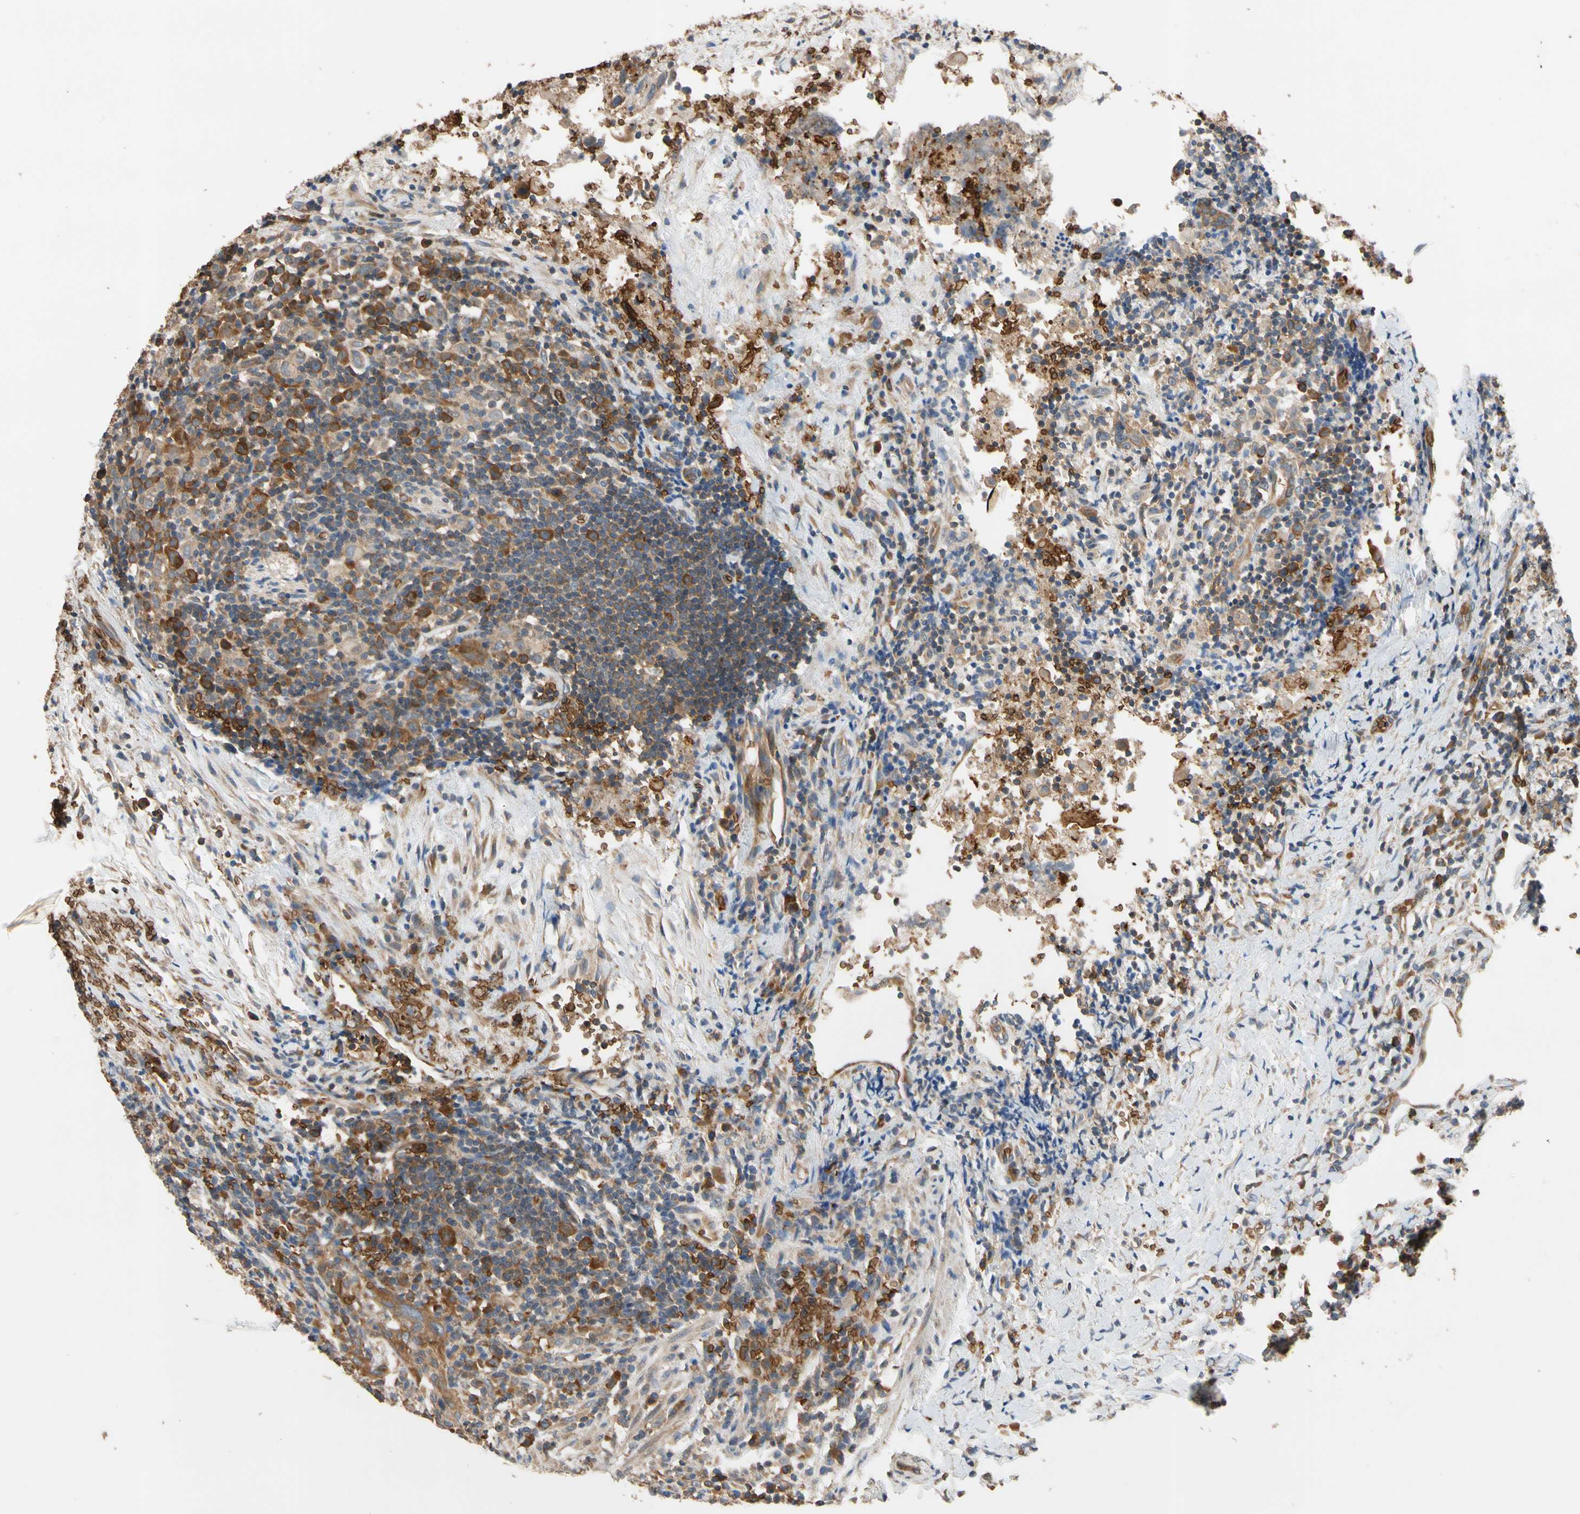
{"staining": {"intensity": "strong", "quantity": ">75%", "location": "cytoplasmic/membranous"}, "tissue": "urothelial cancer", "cell_type": "Tumor cells", "image_type": "cancer", "snomed": [{"axis": "morphology", "description": "Urothelial carcinoma, High grade"}, {"axis": "topography", "description": "Urinary bladder"}], "caption": "Immunohistochemical staining of urothelial carcinoma (high-grade) reveals strong cytoplasmic/membranous protein positivity in approximately >75% of tumor cells.", "gene": "RIOK2", "patient": {"sex": "male", "age": 61}}